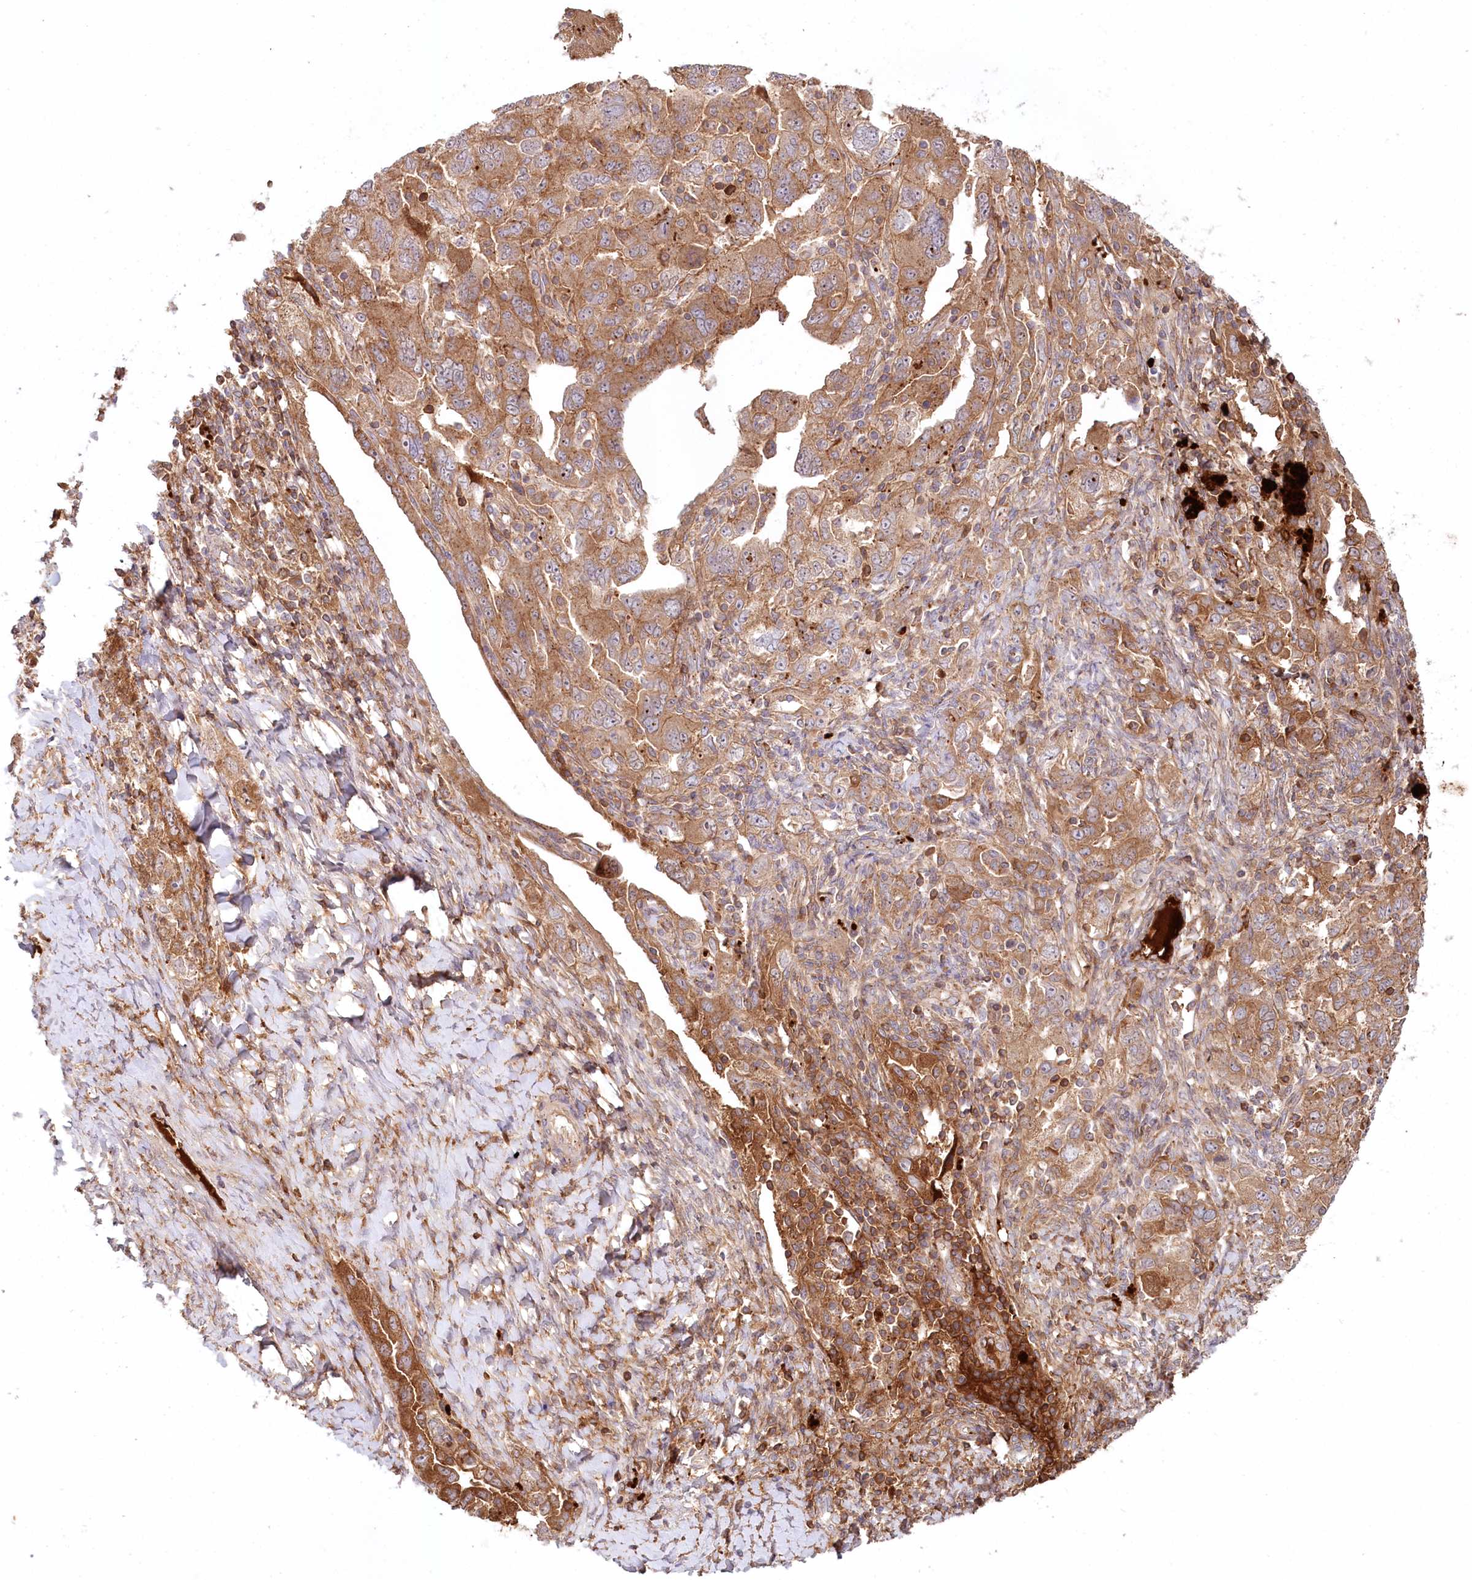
{"staining": {"intensity": "moderate", "quantity": ">75%", "location": "cytoplasmic/membranous"}, "tissue": "ovarian cancer", "cell_type": "Tumor cells", "image_type": "cancer", "snomed": [{"axis": "morphology", "description": "Carcinoma, NOS"}, {"axis": "morphology", "description": "Cystadenocarcinoma, serous, NOS"}, {"axis": "topography", "description": "Ovary"}], "caption": "Moderate cytoplasmic/membranous expression is seen in approximately >75% of tumor cells in ovarian cancer (serous cystadenocarcinoma).", "gene": "PSAPL1", "patient": {"sex": "female", "age": 69}}